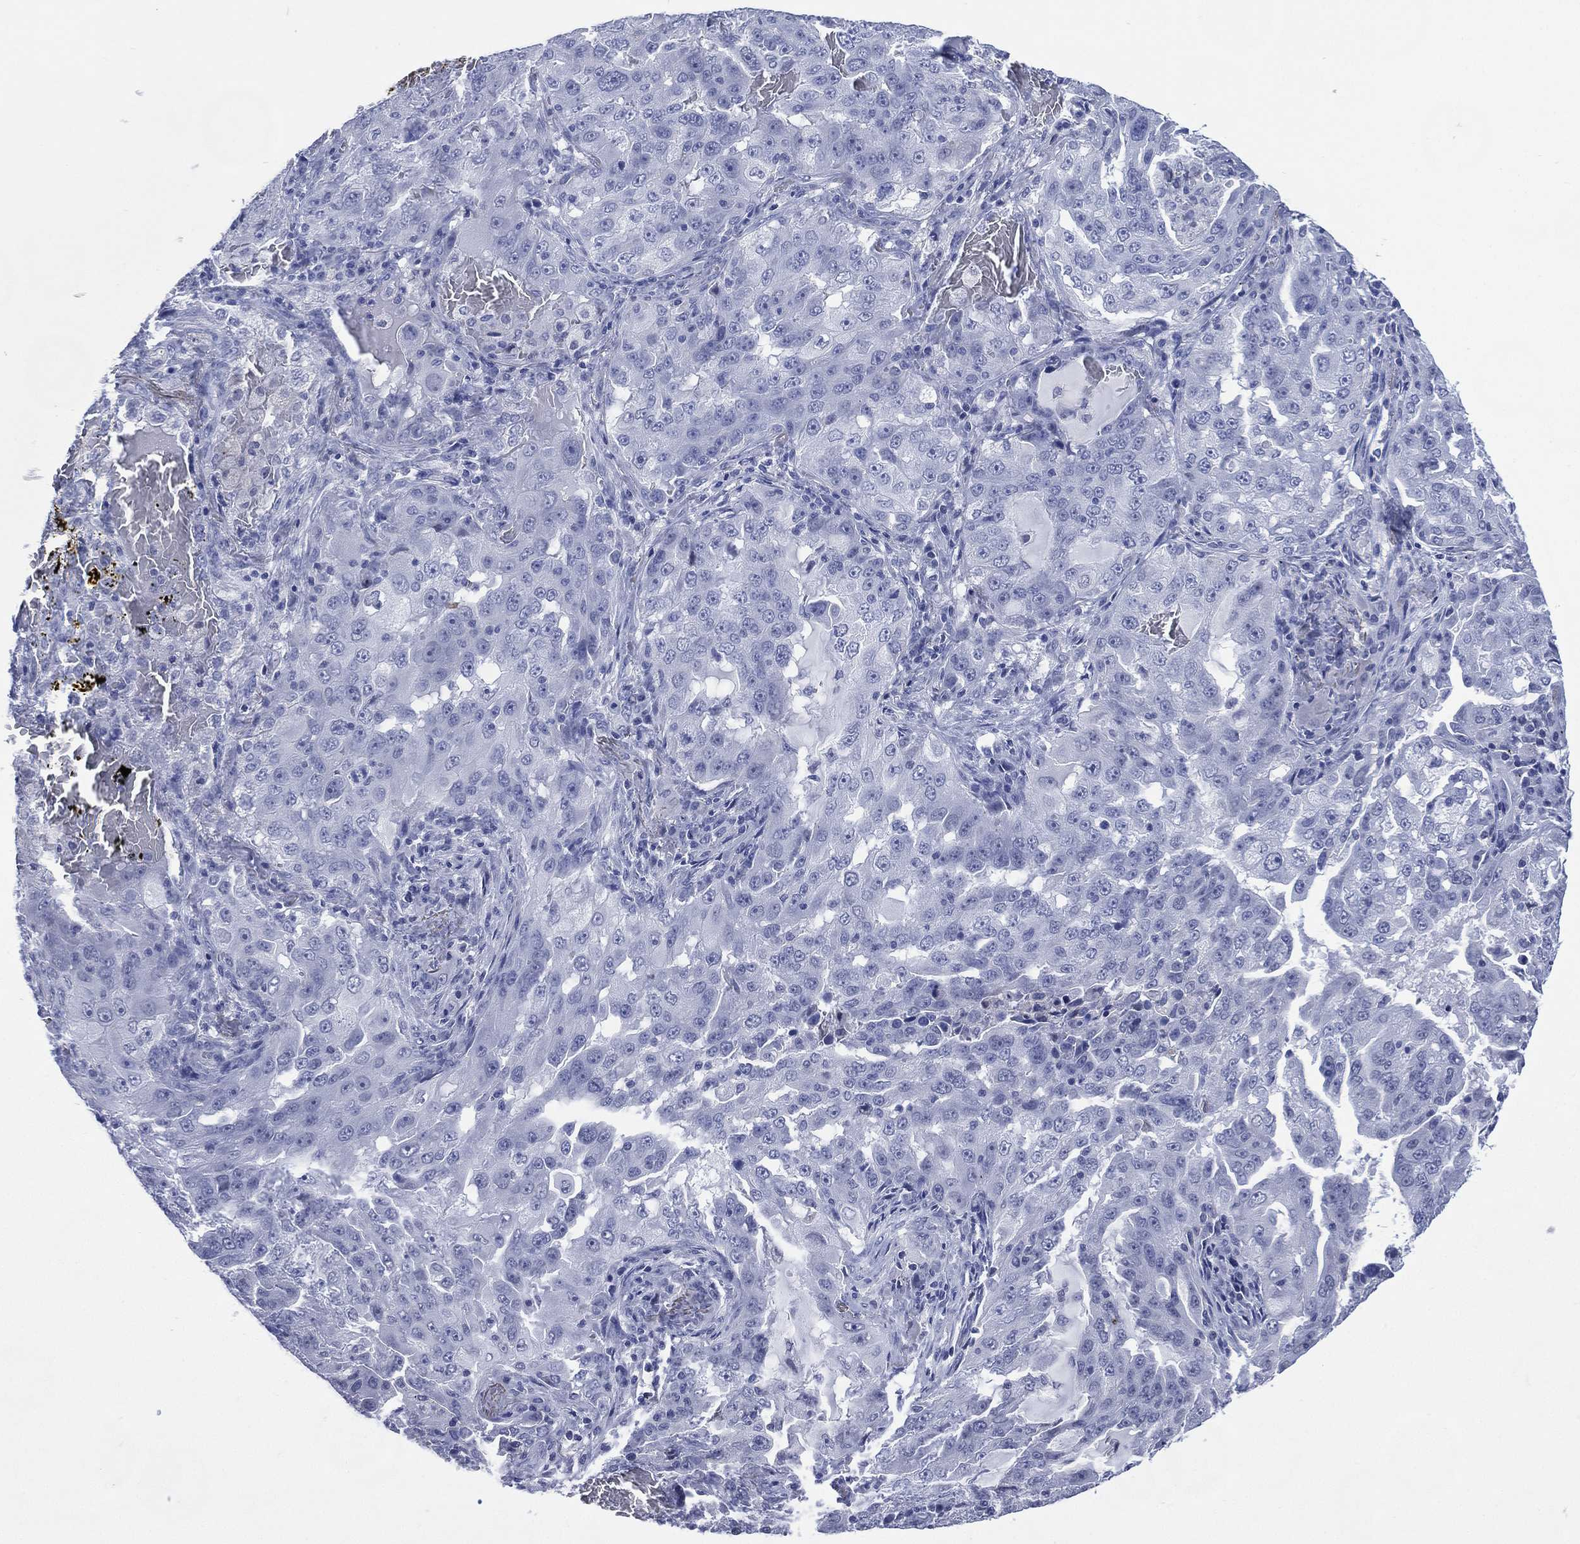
{"staining": {"intensity": "negative", "quantity": "none", "location": "none"}, "tissue": "lung cancer", "cell_type": "Tumor cells", "image_type": "cancer", "snomed": [{"axis": "morphology", "description": "Adenocarcinoma, NOS"}, {"axis": "topography", "description": "Lung"}], "caption": "Adenocarcinoma (lung) was stained to show a protein in brown. There is no significant staining in tumor cells.", "gene": "TMEM247", "patient": {"sex": "female", "age": 61}}